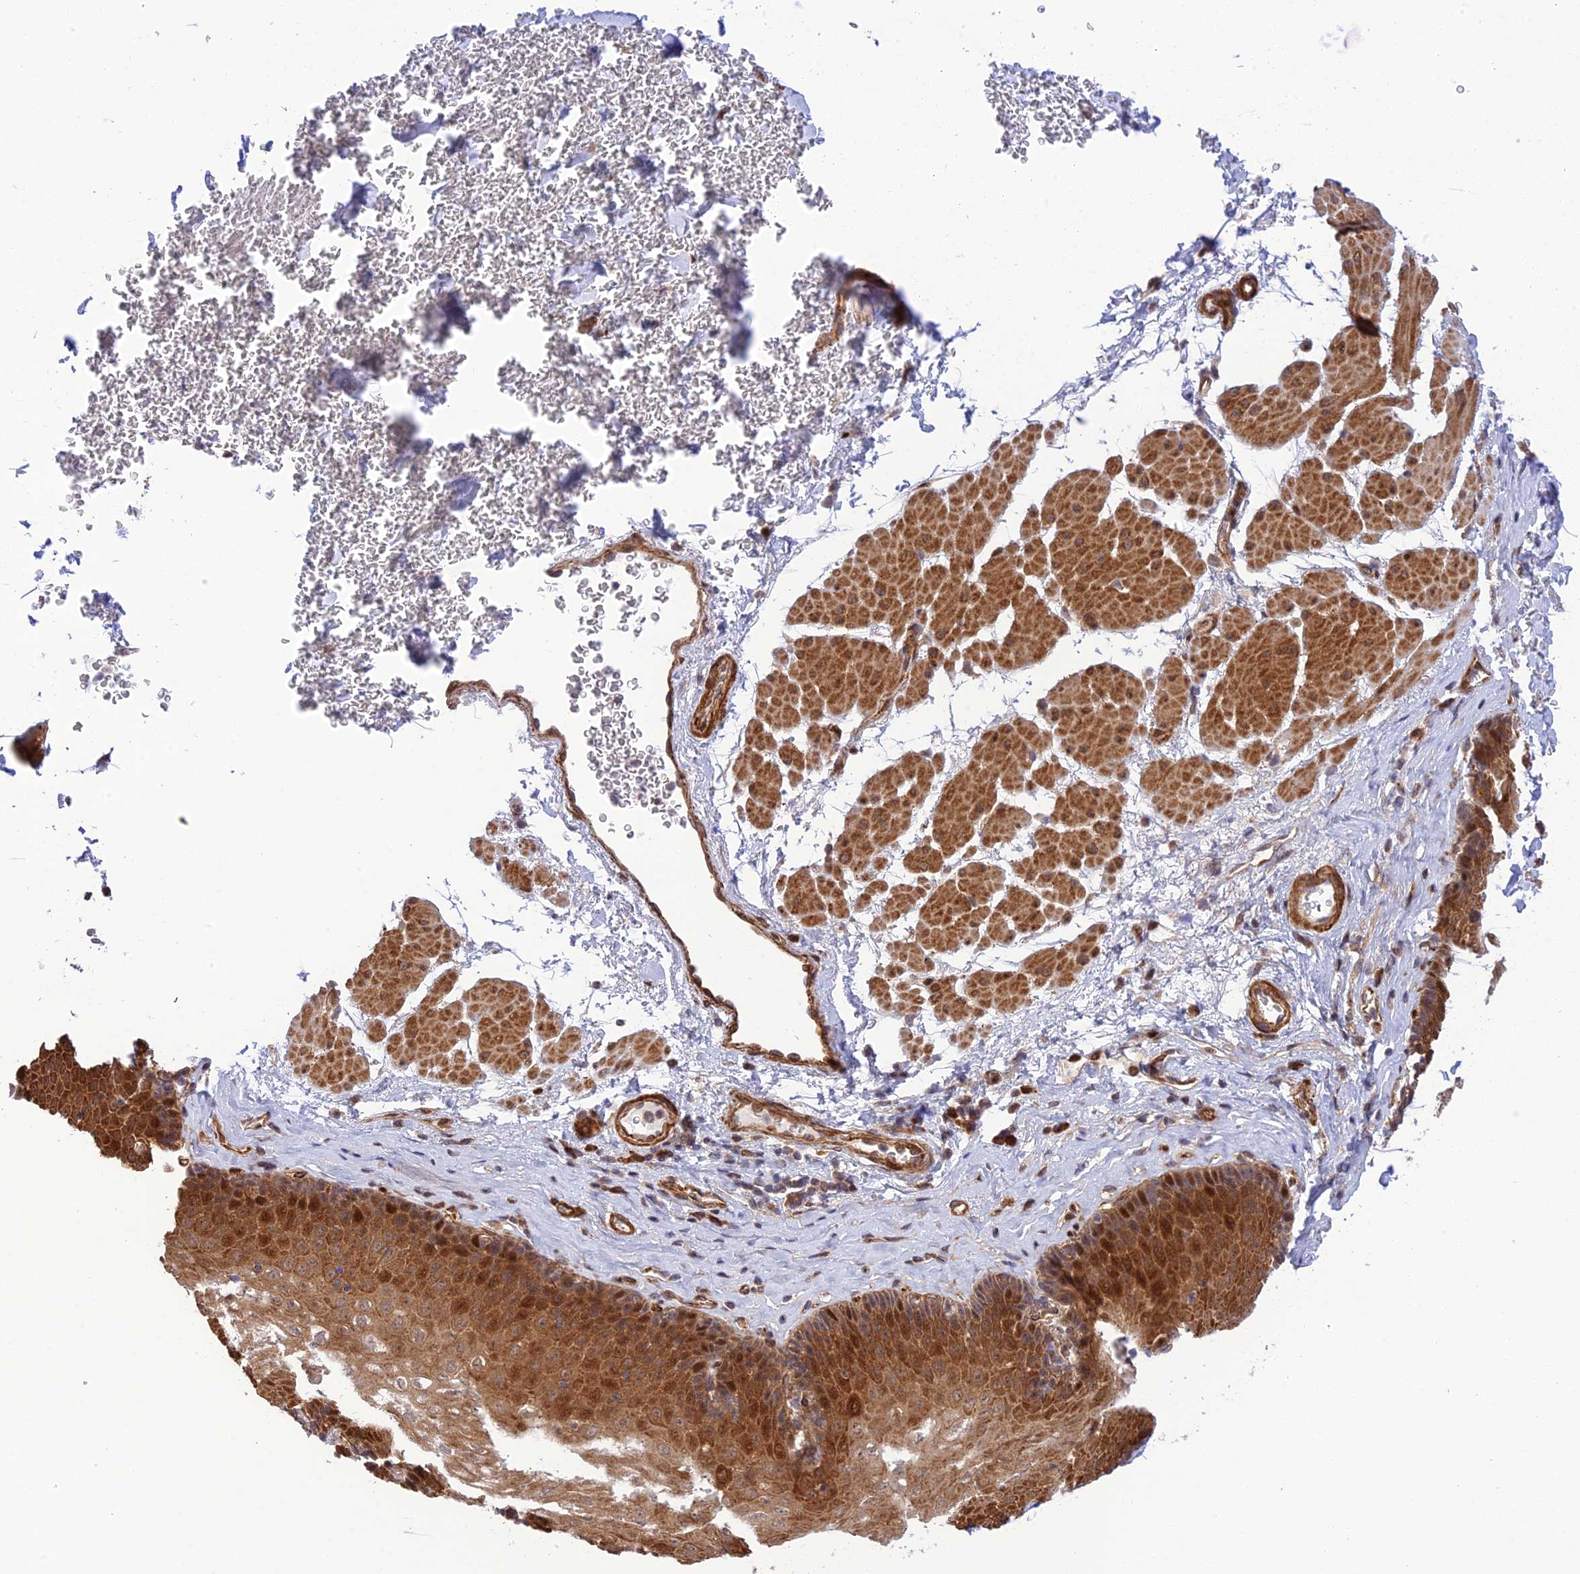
{"staining": {"intensity": "strong", "quantity": "25%-75%", "location": "cytoplasmic/membranous,nuclear"}, "tissue": "esophagus", "cell_type": "Squamous epithelial cells", "image_type": "normal", "snomed": [{"axis": "morphology", "description": "Normal tissue, NOS"}, {"axis": "topography", "description": "Esophagus"}], "caption": "An image showing strong cytoplasmic/membranous,nuclear staining in about 25%-75% of squamous epithelial cells in benign esophagus, as visualized by brown immunohistochemical staining.", "gene": "ZNF584", "patient": {"sex": "female", "age": 66}}